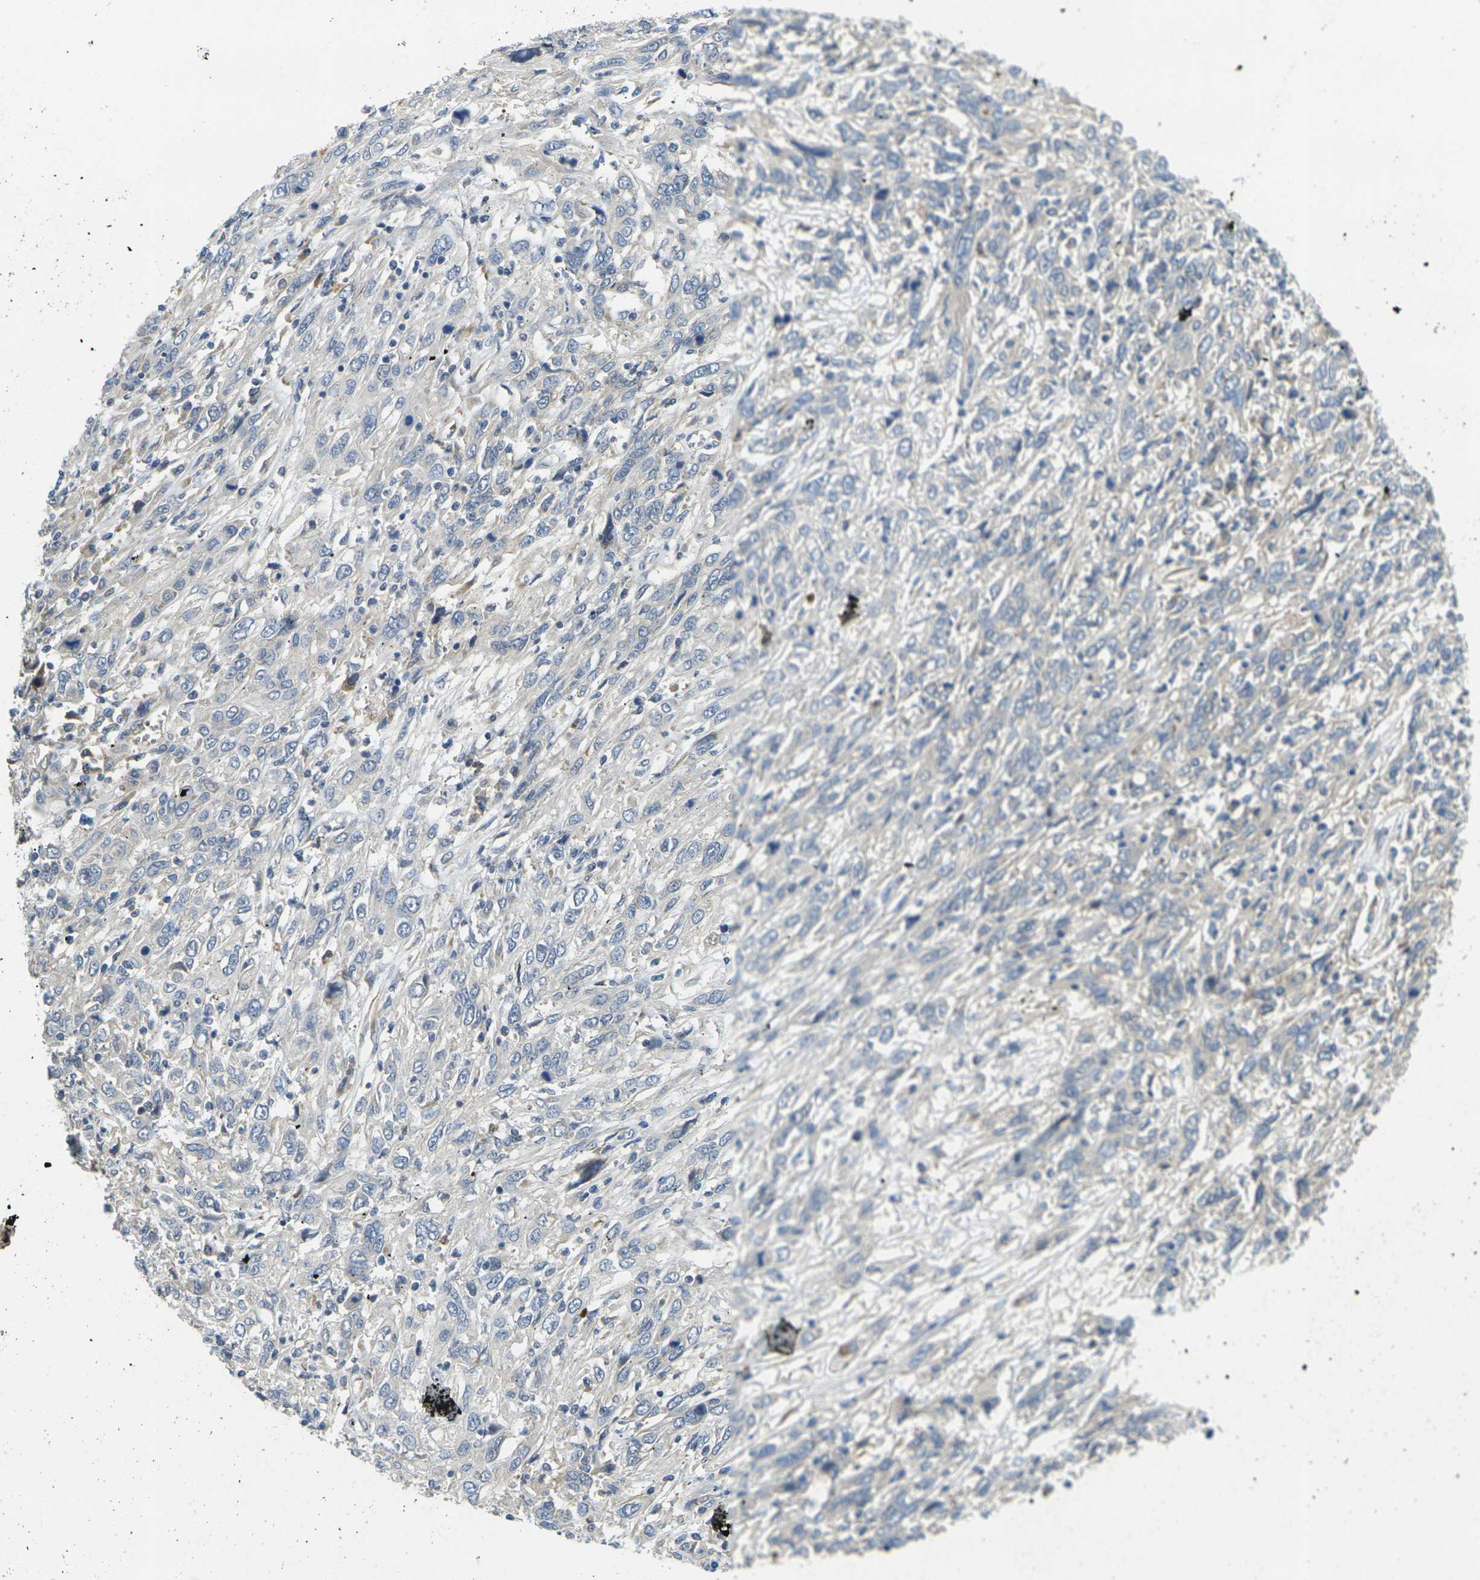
{"staining": {"intensity": "negative", "quantity": "none", "location": "none"}, "tissue": "cervical cancer", "cell_type": "Tumor cells", "image_type": "cancer", "snomed": [{"axis": "morphology", "description": "Squamous cell carcinoma, NOS"}, {"axis": "topography", "description": "Cervix"}], "caption": "Protein analysis of cervical cancer (squamous cell carcinoma) displays no significant expression in tumor cells. Brightfield microscopy of immunohistochemistry stained with DAB (3,3'-diaminobenzidine) (brown) and hematoxylin (blue), captured at high magnification.", "gene": "MINAR2", "patient": {"sex": "female", "age": 46}}